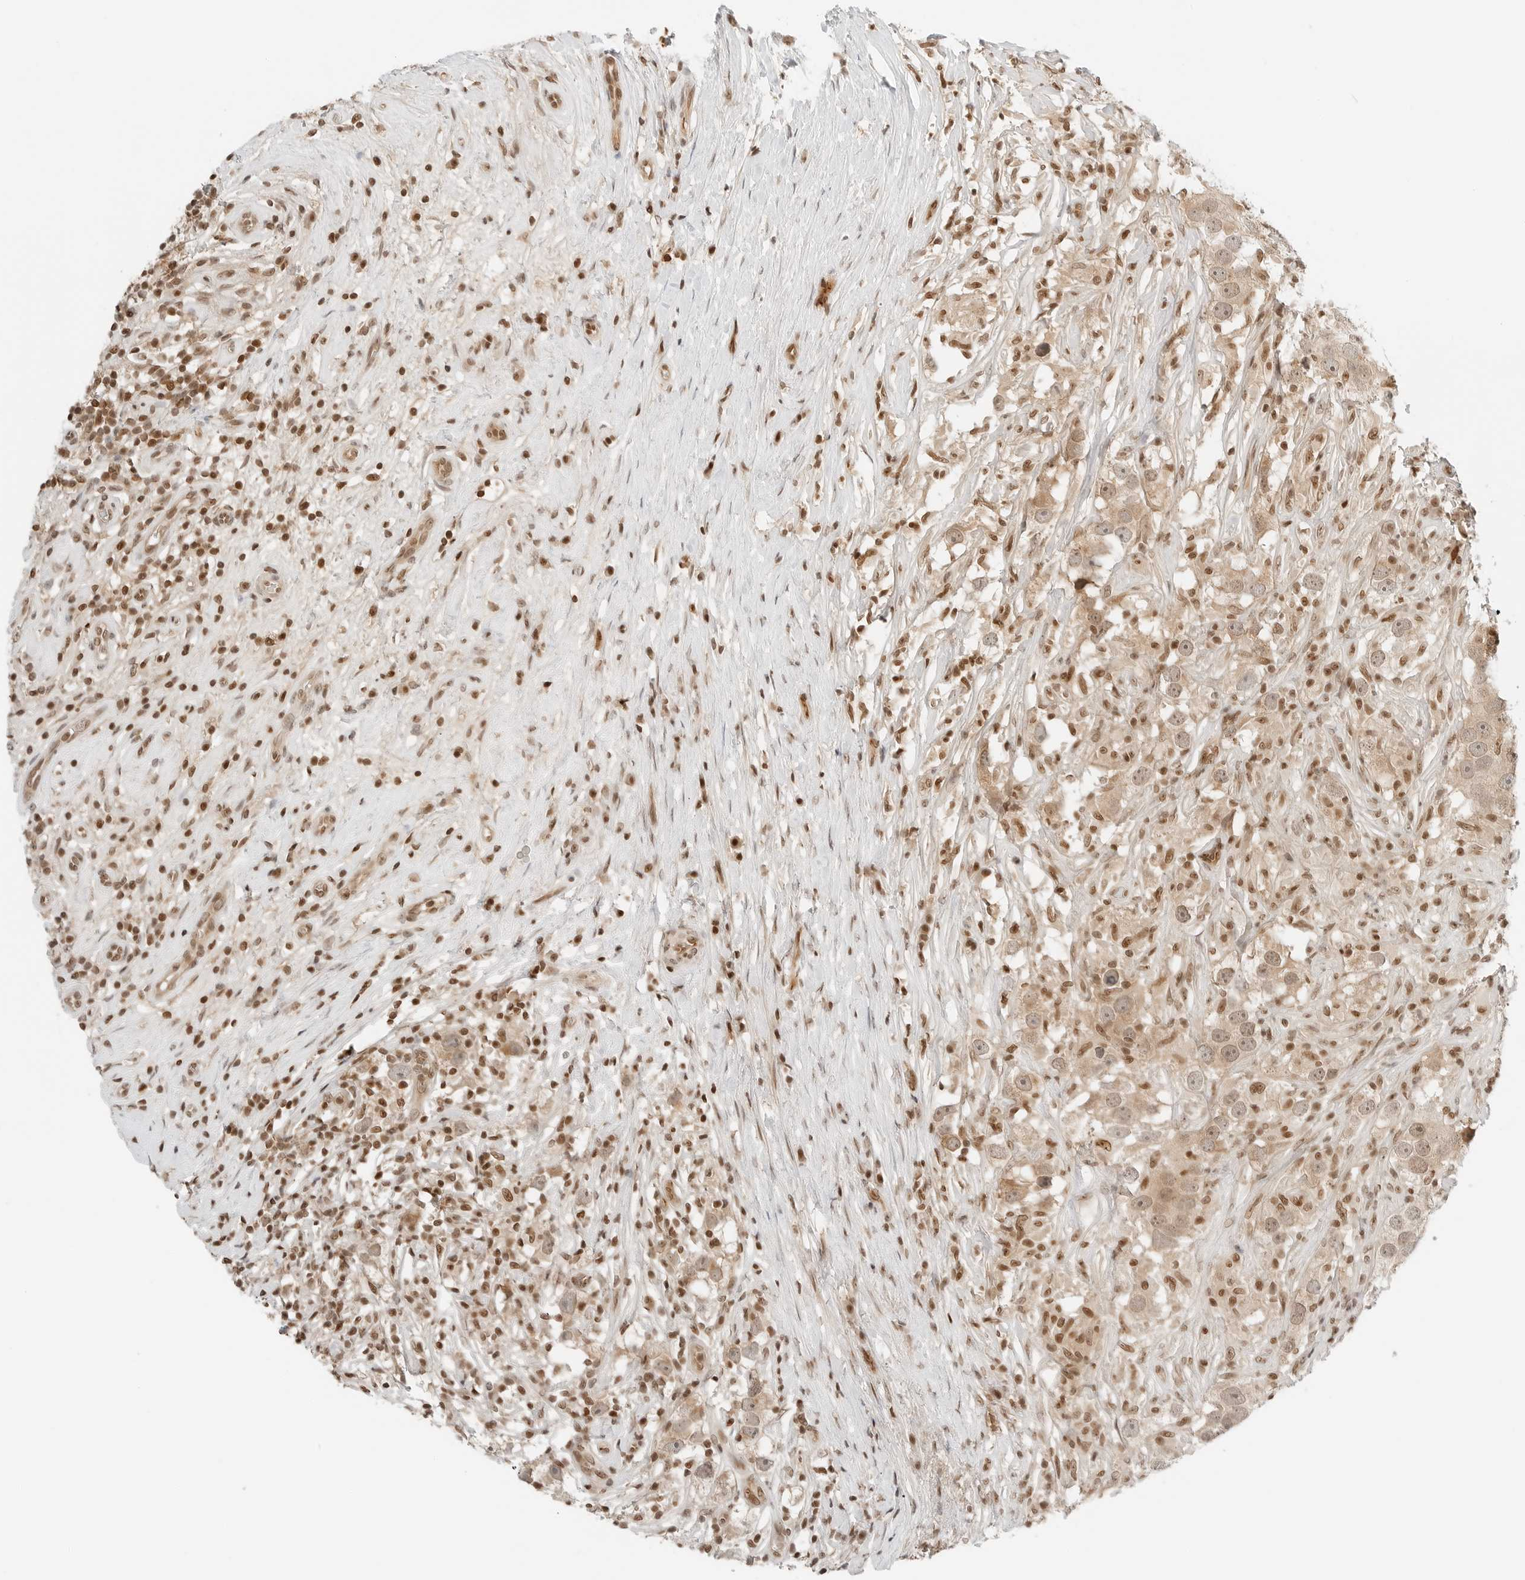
{"staining": {"intensity": "weak", "quantity": ">75%", "location": "cytoplasmic/membranous,nuclear"}, "tissue": "testis cancer", "cell_type": "Tumor cells", "image_type": "cancer", "snomed": [{"axis": "morphology", "description": "Seminoma, NOS"}, {"axis": "topography", "description": "Testis"}], "caption": "Immunohistochemical staining of human testis cancer displays low levels of weak cytoplasmic/membranous and nuclear staining in about >75% of tumor cells.", "gene": "CRTC2", "patient": {"sex": "male", "age": 49}}